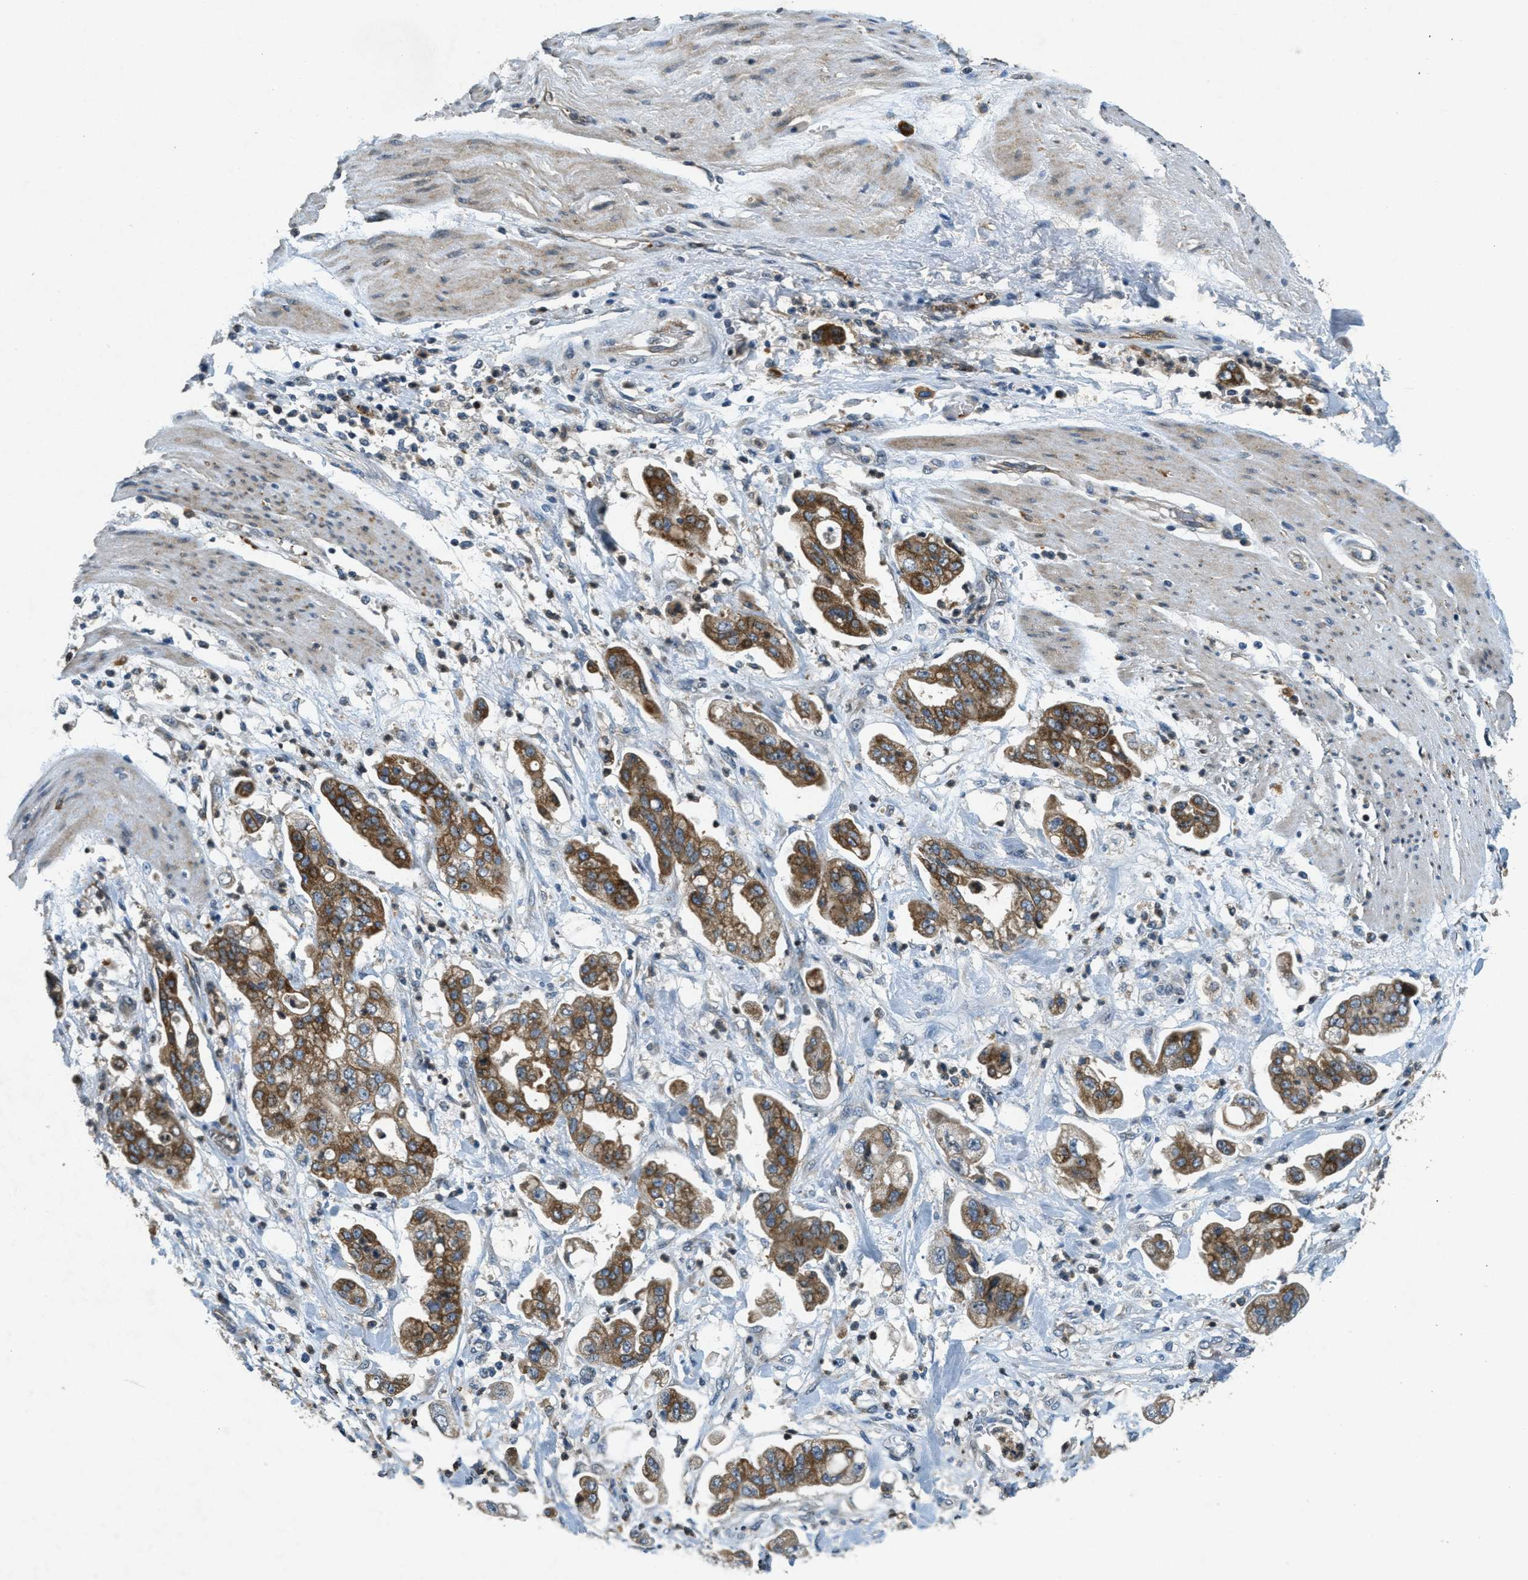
{"staining": {"intensity": "moderate", "quantity": ">75%", "location": "cytoplasmic/membranous"}, "tissue": "stomach cancer", "cell_type": "Tumor cells", "image_type": "cancer", "snomed": [{"axis": "morphology", "description": "Adenocarcinoma, NOS"}, {"axis": "topography", "description": "Stomach"}], "caption": "Adenocarcinoma (stomach) stained with DAB (3,3'-diaminobenzidine) immunohistochemistry shows medium levels of moderate cytoplasmic/membranous positivity in approximately >75% of tumor cells.", "gene": "RAB3D", "patient": {"sex": "male", "age": 62}}